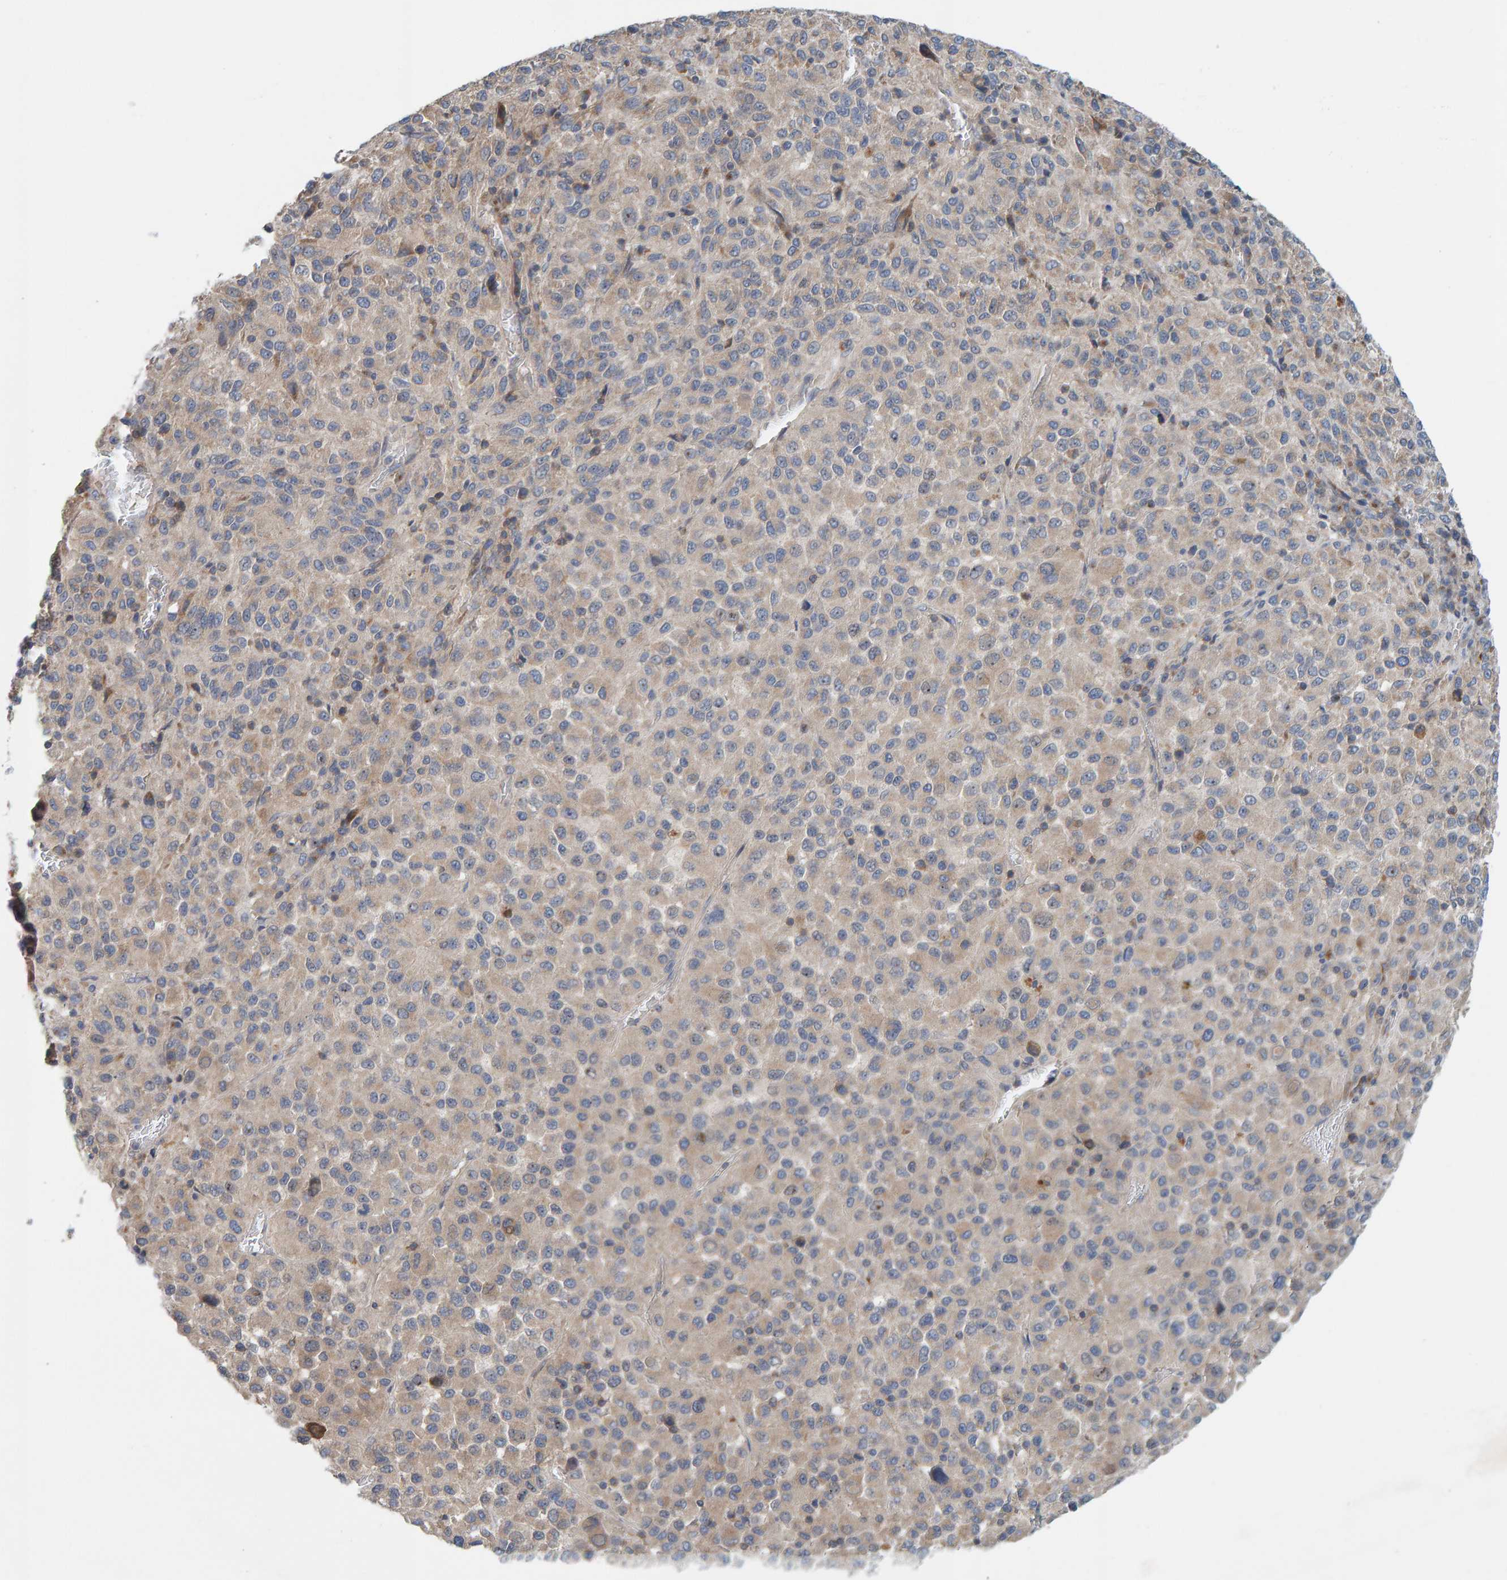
{"staining": {"intensity": "weak", "quantity": "<25%", "location": "cytoplasmic/membranous"}, "tissue": "melanoma", "cell_type": "Tumor cells", "image_type": "cancer", "snomed": [{"axis": "morphology", "description": "Malignant melanoma, Metastatic site"}, {"axis": "topography", "description": "Lung"}], "caption": "A photomicrograph of human melanoma is negative for staining in tumor cells.", "gene": "CCM2", "patient": {"sex": "male", "age": 64}}